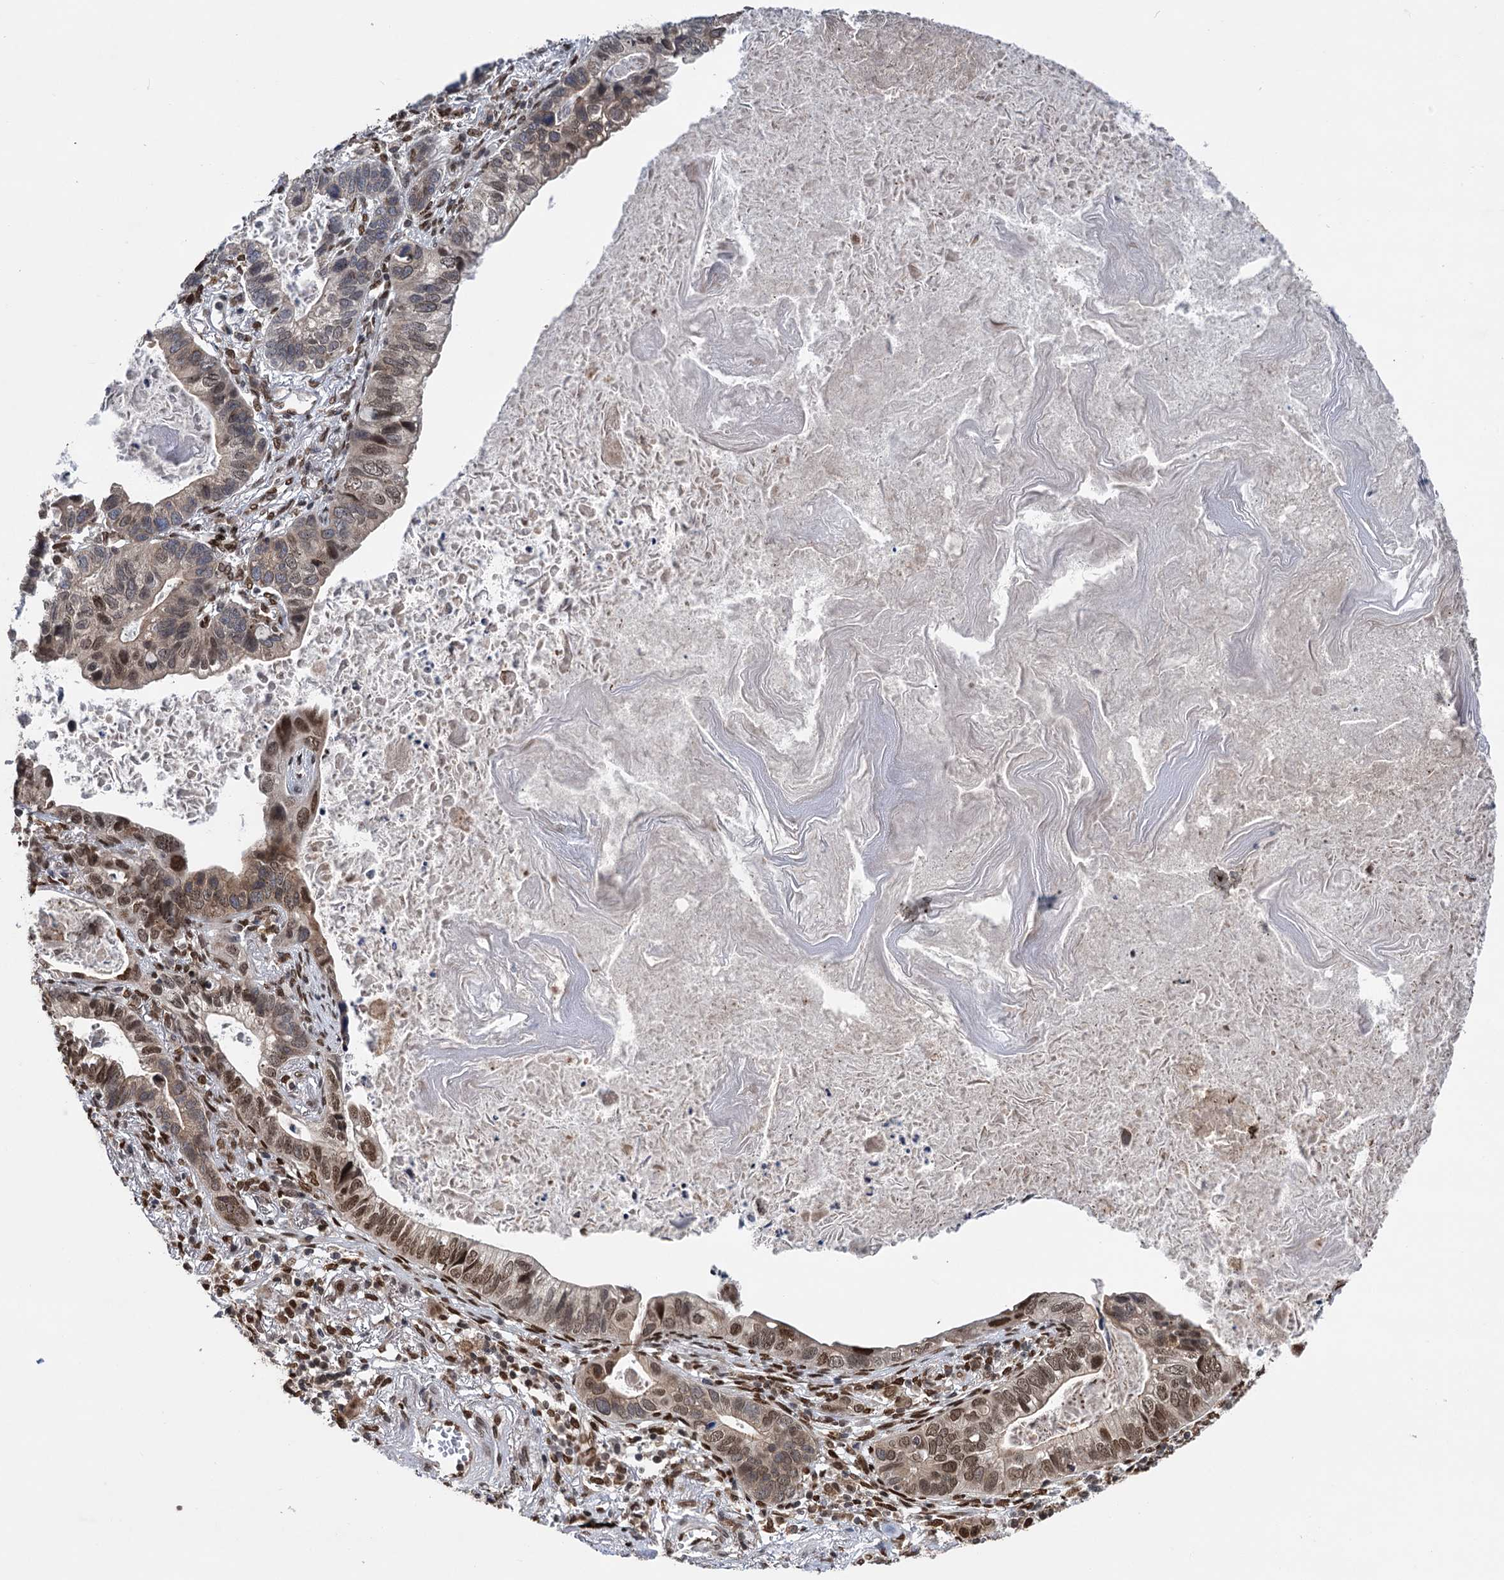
{"staining": {"intensity": "moderate", "quantity": "<25%", "location": "nuclear"}, "tissue": "lung cancer", "cell_type": "Tumor cells", "image_type": "cancer", "snomed": [{"axis": "morphology", "description": "Adenocarcinoma, NOS"}, {"axis": "topography", "description": "Lung"}], "caption": "High-power microscopy captured an immunohistochemistry photomicrograph of lung cancer, revealing moderate nuclear positivity in about <25% of tumor cells.", "gene": "MESD", "patient": {"sex": "male", "age": 67}}